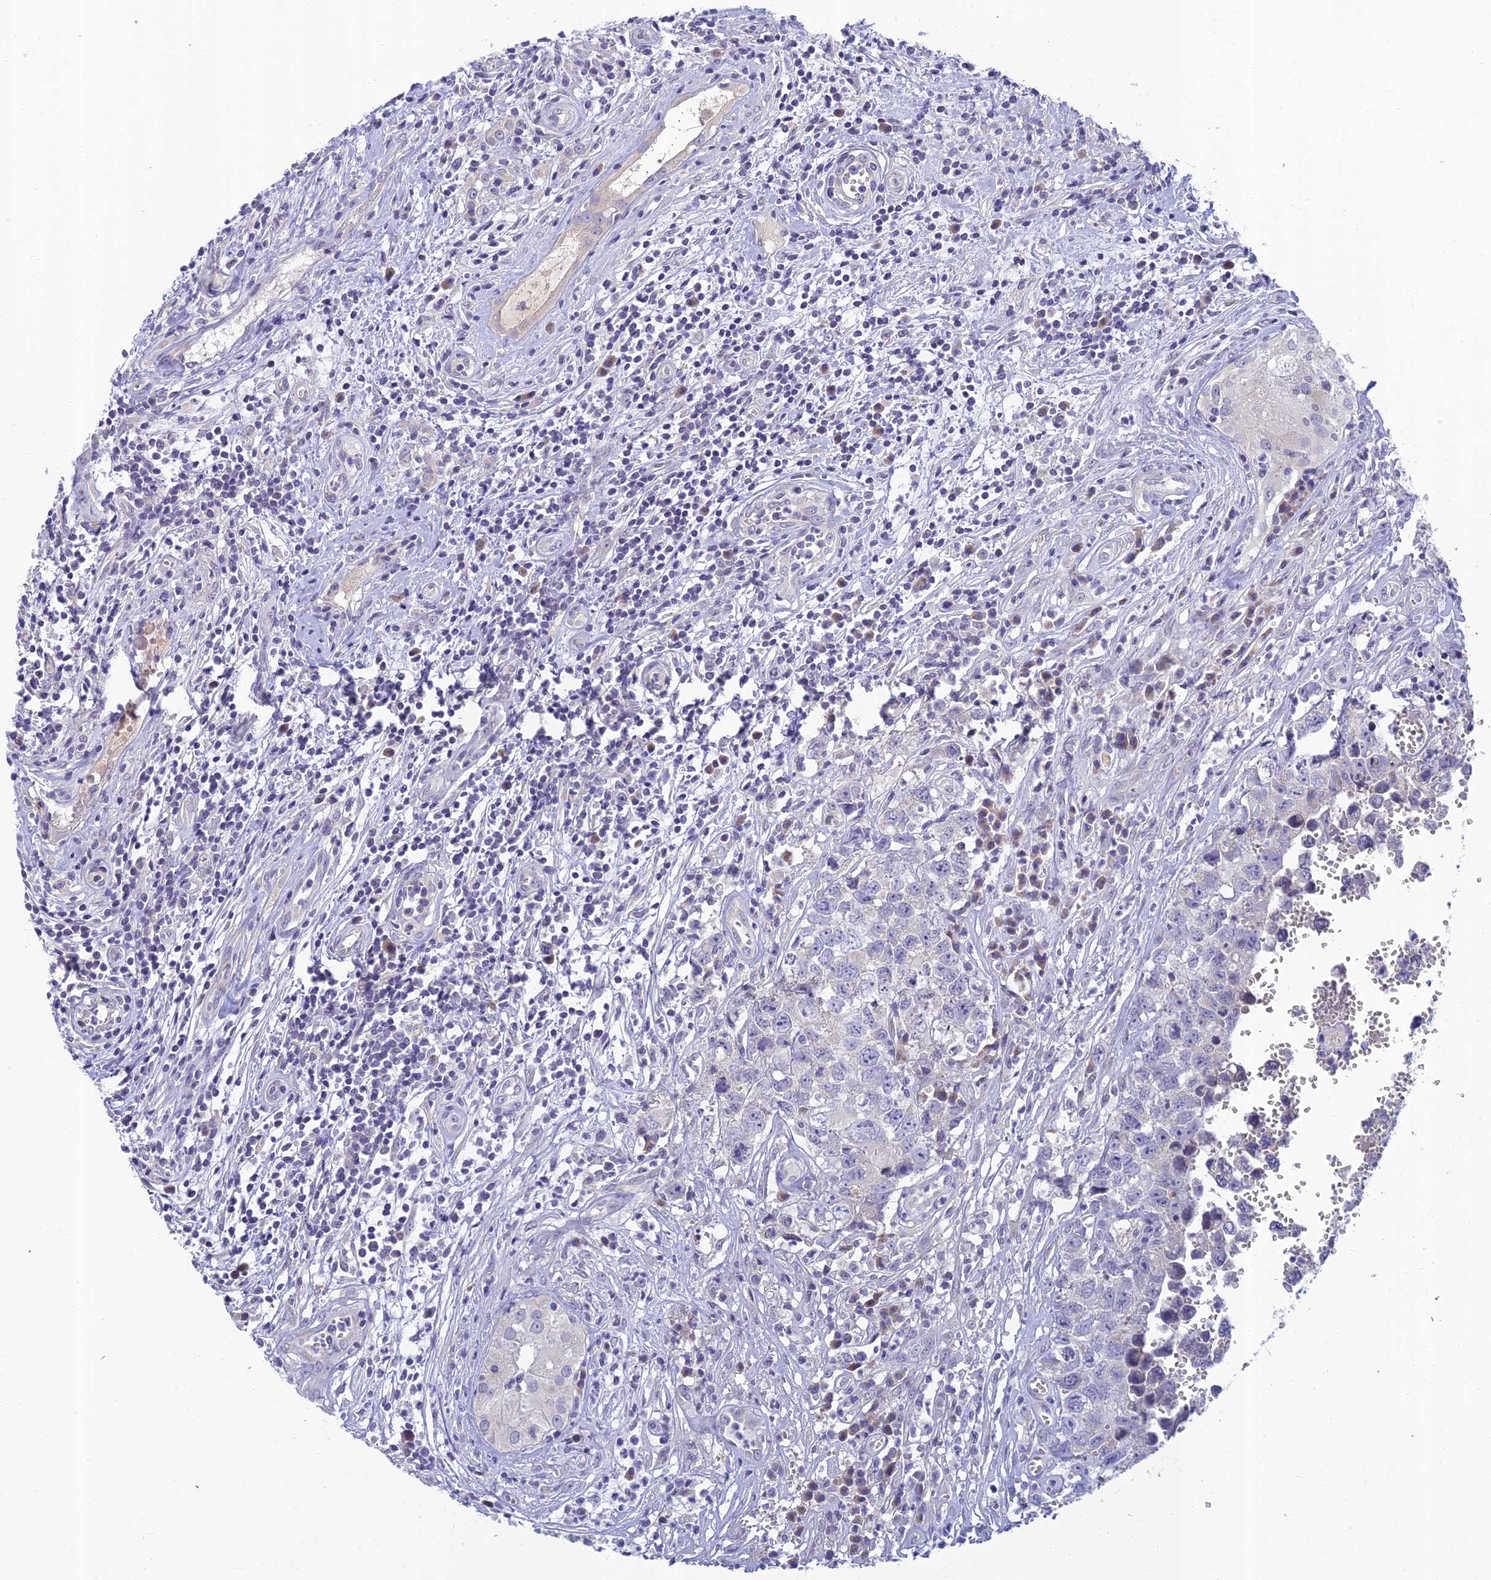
{"staining": {"intensity": "negative", "quantity": "none", "location": "none"}, "tissue": "testis cancer", "cell_type": "Tumor cells", "image_type": "cancer", "snomed": [{"axis": "morphology", "description": "Seminoma, NOS"}, {"axis": "morphology", "description": "Carcinoma, Embryonal, NOS"}, {"axis": "topography", "description": "Testis"}], "caption": "Immunohistochemical staining of human testis cancer (embryonal carcinoma) demonstrates no significant expression in tumor cells. (DAB (3,3'-diaminobenzidine) IHC, high magnification).", "gene": "SLC25A41", "patient": {"sex": "male", "age": 29}}